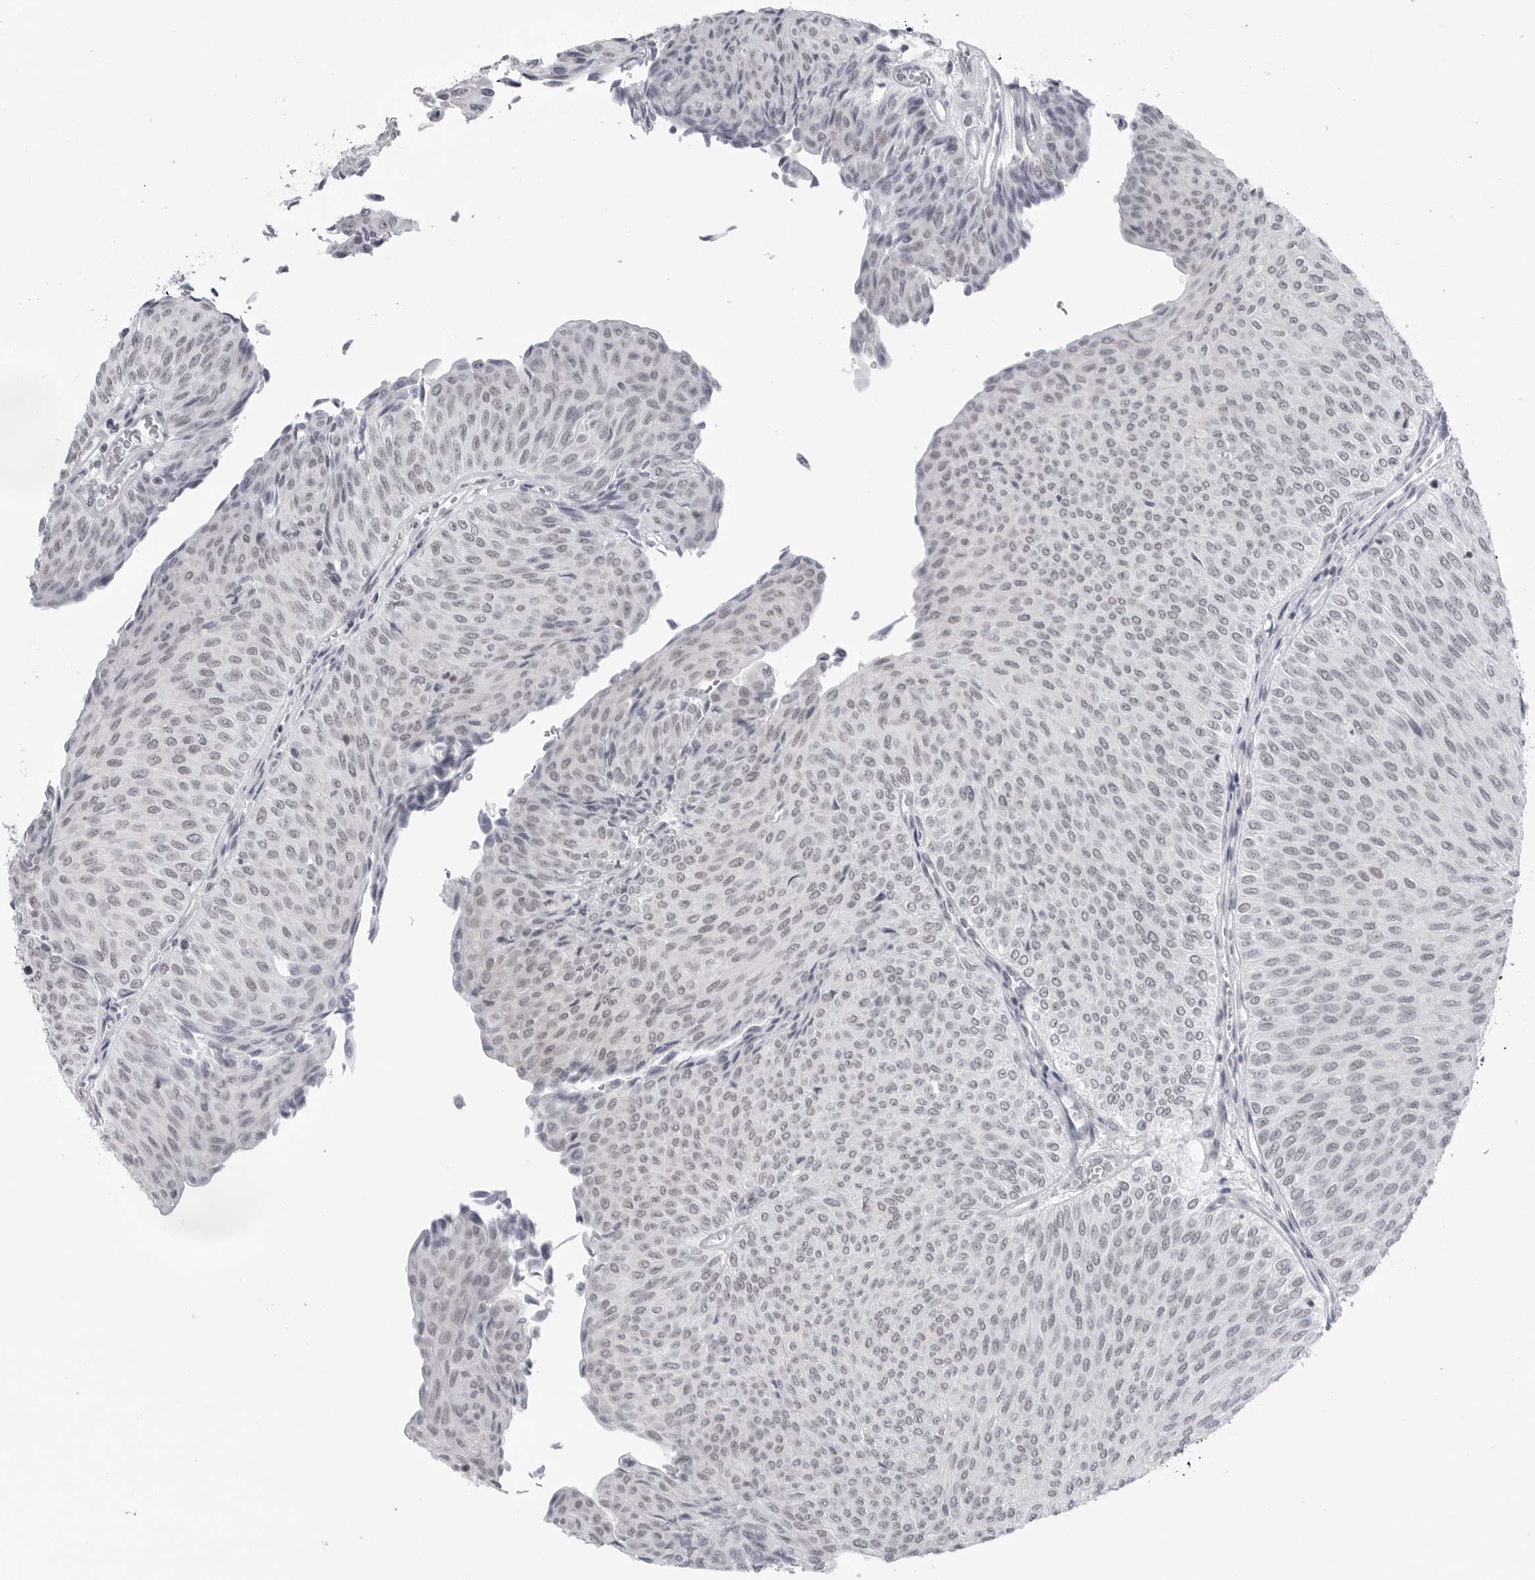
{"staining": {"intensity": "negative", "quantity": "none", "location": "none"}, "tissue": "urothelial cancer", "cell_type": "Tumor cells", "image_type": "cancer", "snomed": [{"axis": "morphology", "description": "Urothelial carcinoma, Low grade"}, {"axis": "topography", "description": "Urinary bladder"}], "caption": "Urothelial cancer was stained to show a protein in brown. There is no significant expression in tumor cells.", "gene": "TRIM66", "patient": {"sex": "male", "age": 78}}